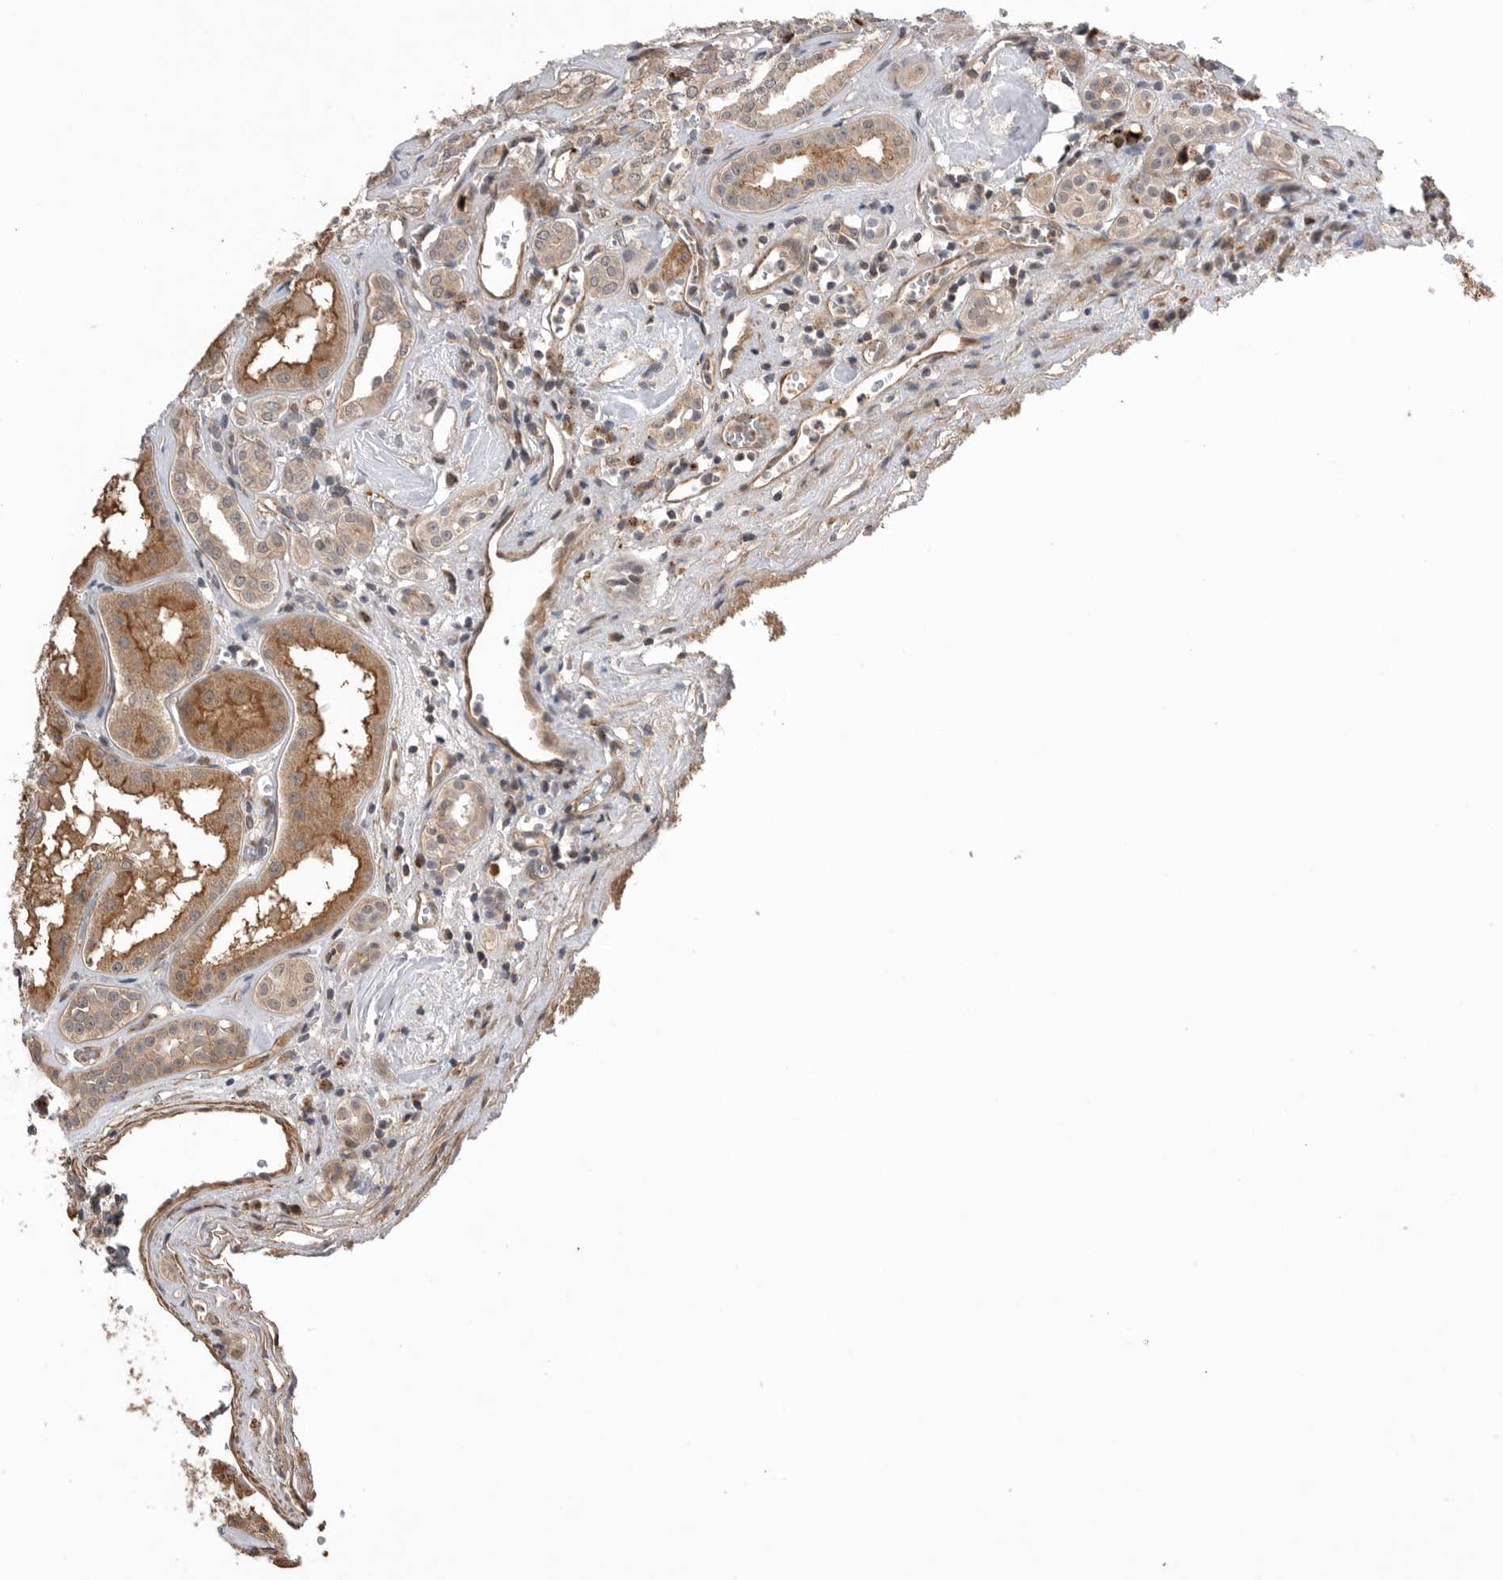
{"staining": {"intensity": "weak", "quantity": "25%-75%", "location": "cytoplasmic/membranous"}, "tissue": "kidney", "cell_type": "Cells in glomeruli", "image_type": "normal", "snomed": [{"axis": "morphology", "description": "Normal tissue, NOS"}, {"axis": "topography", "description": "Kidney"}], "caption": "Normal kidney demonstrates weak cytoplasmic/membranous staining in approximately 25%-75% of cells in glomeruli (Stains: DAB in brown, nuclei in blue, Microscopy: brightfield microscopy at high magnification)..", "gene": "PEAK1", "patient": {"sex": "female", "age": 56}}